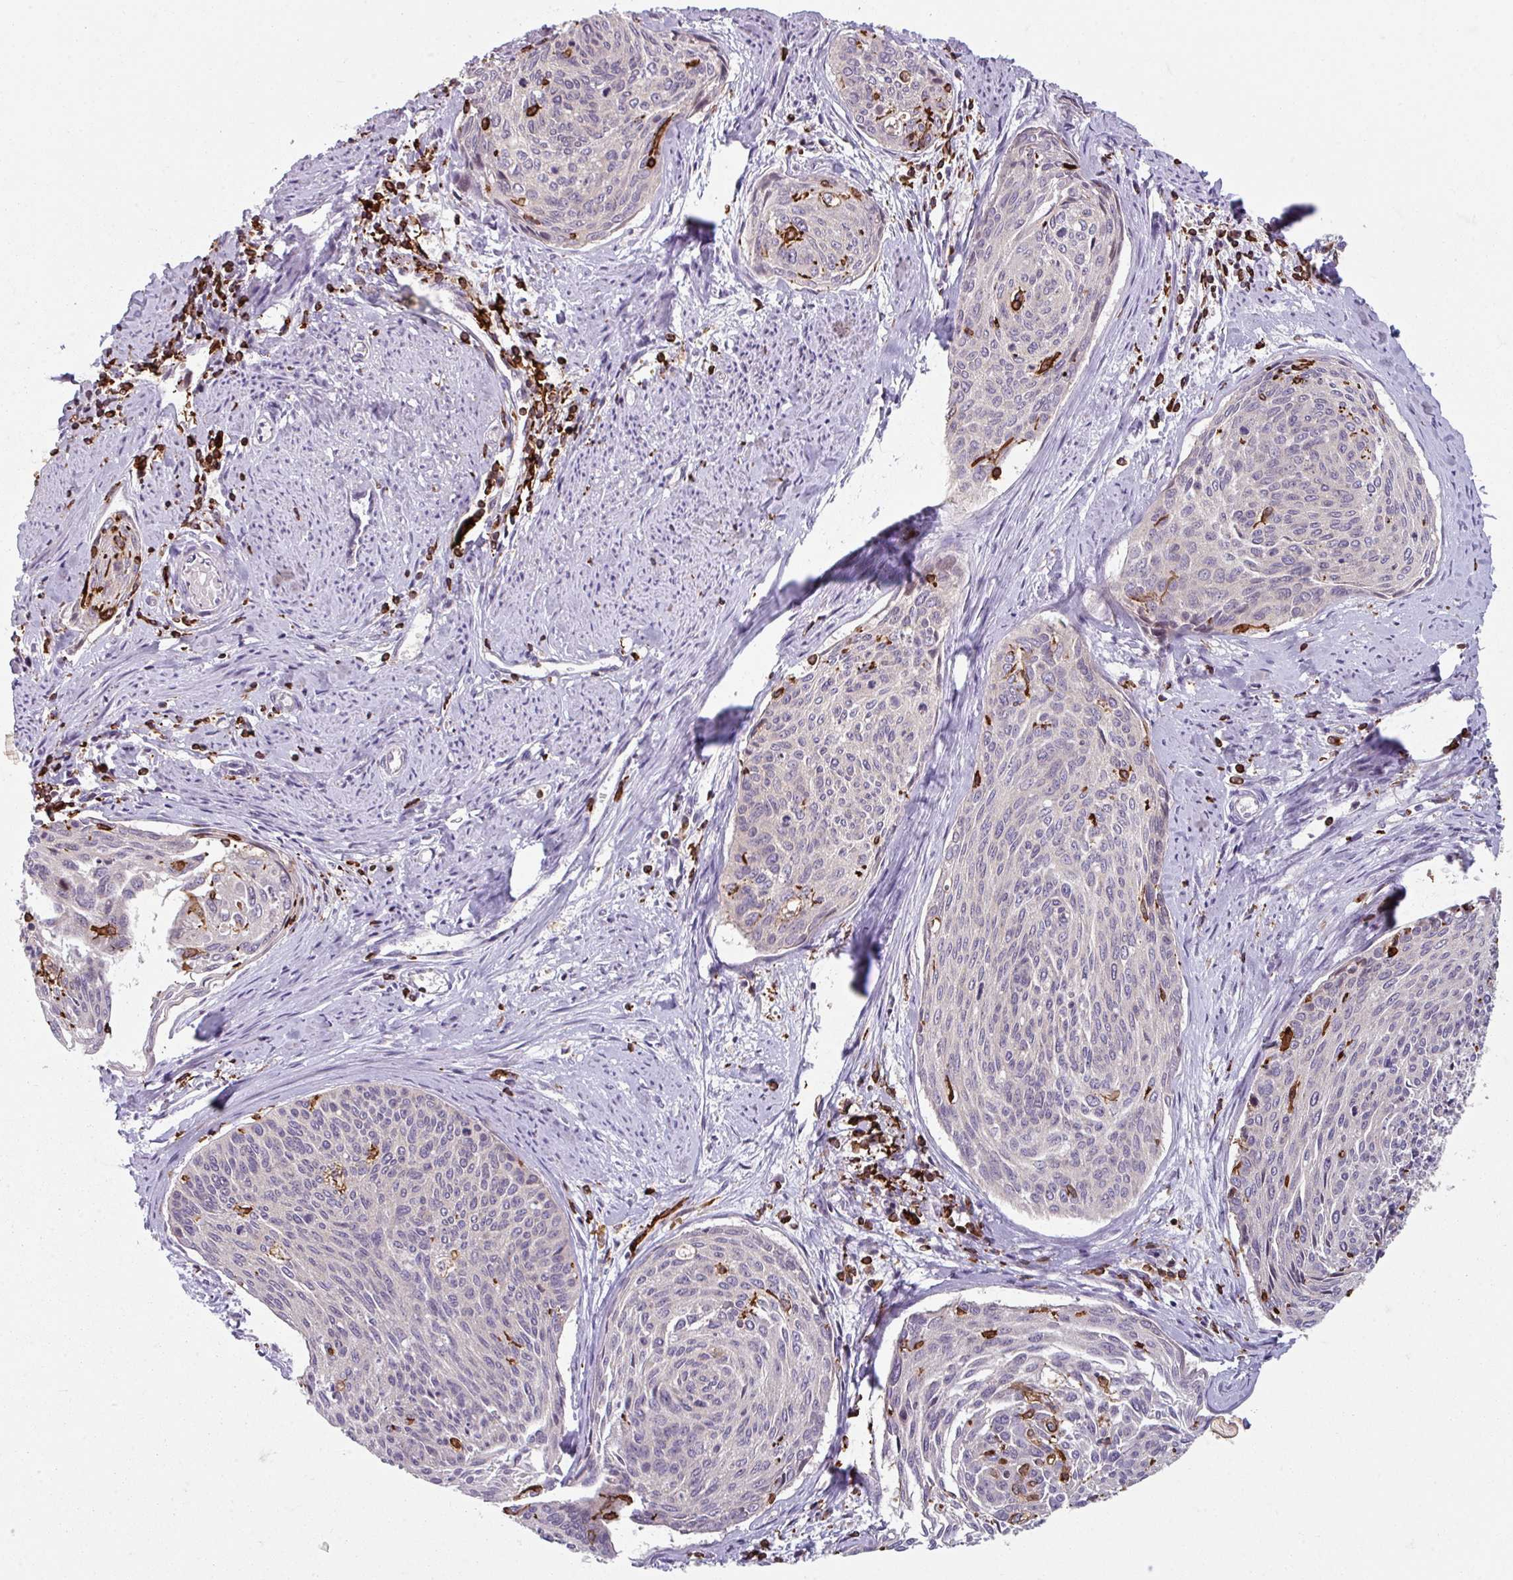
{"staining": {"intensity": "negative", "quantity": "none", "location": "none"}, "tissue": "cervical cancer", "cell_type": "Tumor cells", "image_type": "cancer", "snomed": [{"axis": "morphology", "description": "Squamous cell carcinoma, NOS"}, {"axis": "topography", "description": "Cervix"}], "caption": "An immunohistochemistry (IHC) photomicrograph of squamous cell carcinoma (cervical) is shown. There is no staining in tumor cells of squamous cell carcinoma (cervical).", "gene": "NEDD9", "patient": {"sex": "female", "age": 55}}